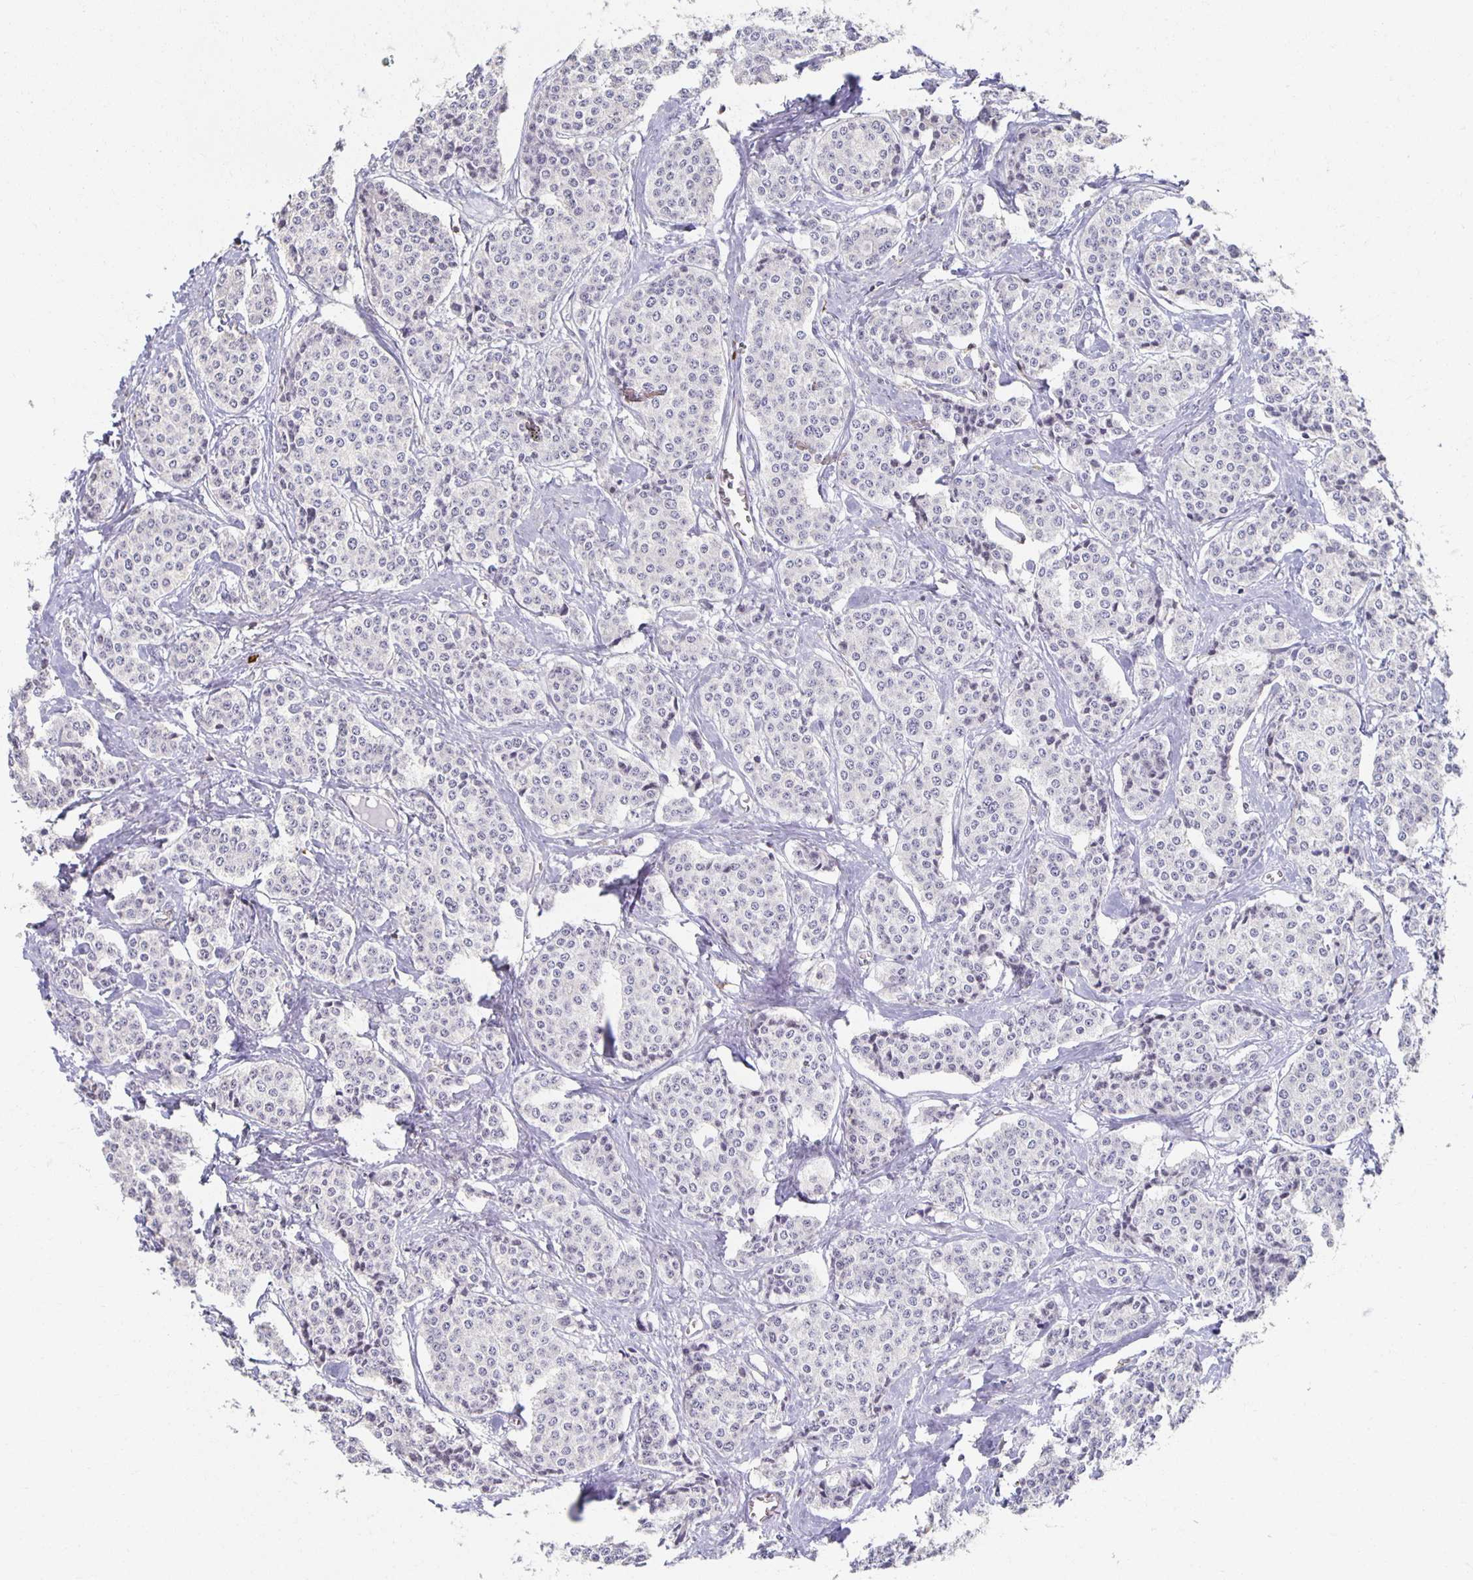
{"staining": {"intensity": "negative", "quantity": "none", "location": "none"}, "tissue": "carcinoid", "cell_type": "Tumor cells", "image_type": "cancer", "snomed": [{"axis": "morphology", "description": "Carcinoid, malignant, NOS"}, {"axis": "topography", "description": "Small intestine"}], "caption": "An image of human carcinoid is negative for staining in tumor cells.", "gene": "ZNF692", "patient": {"sex": "female", "age": 64}}